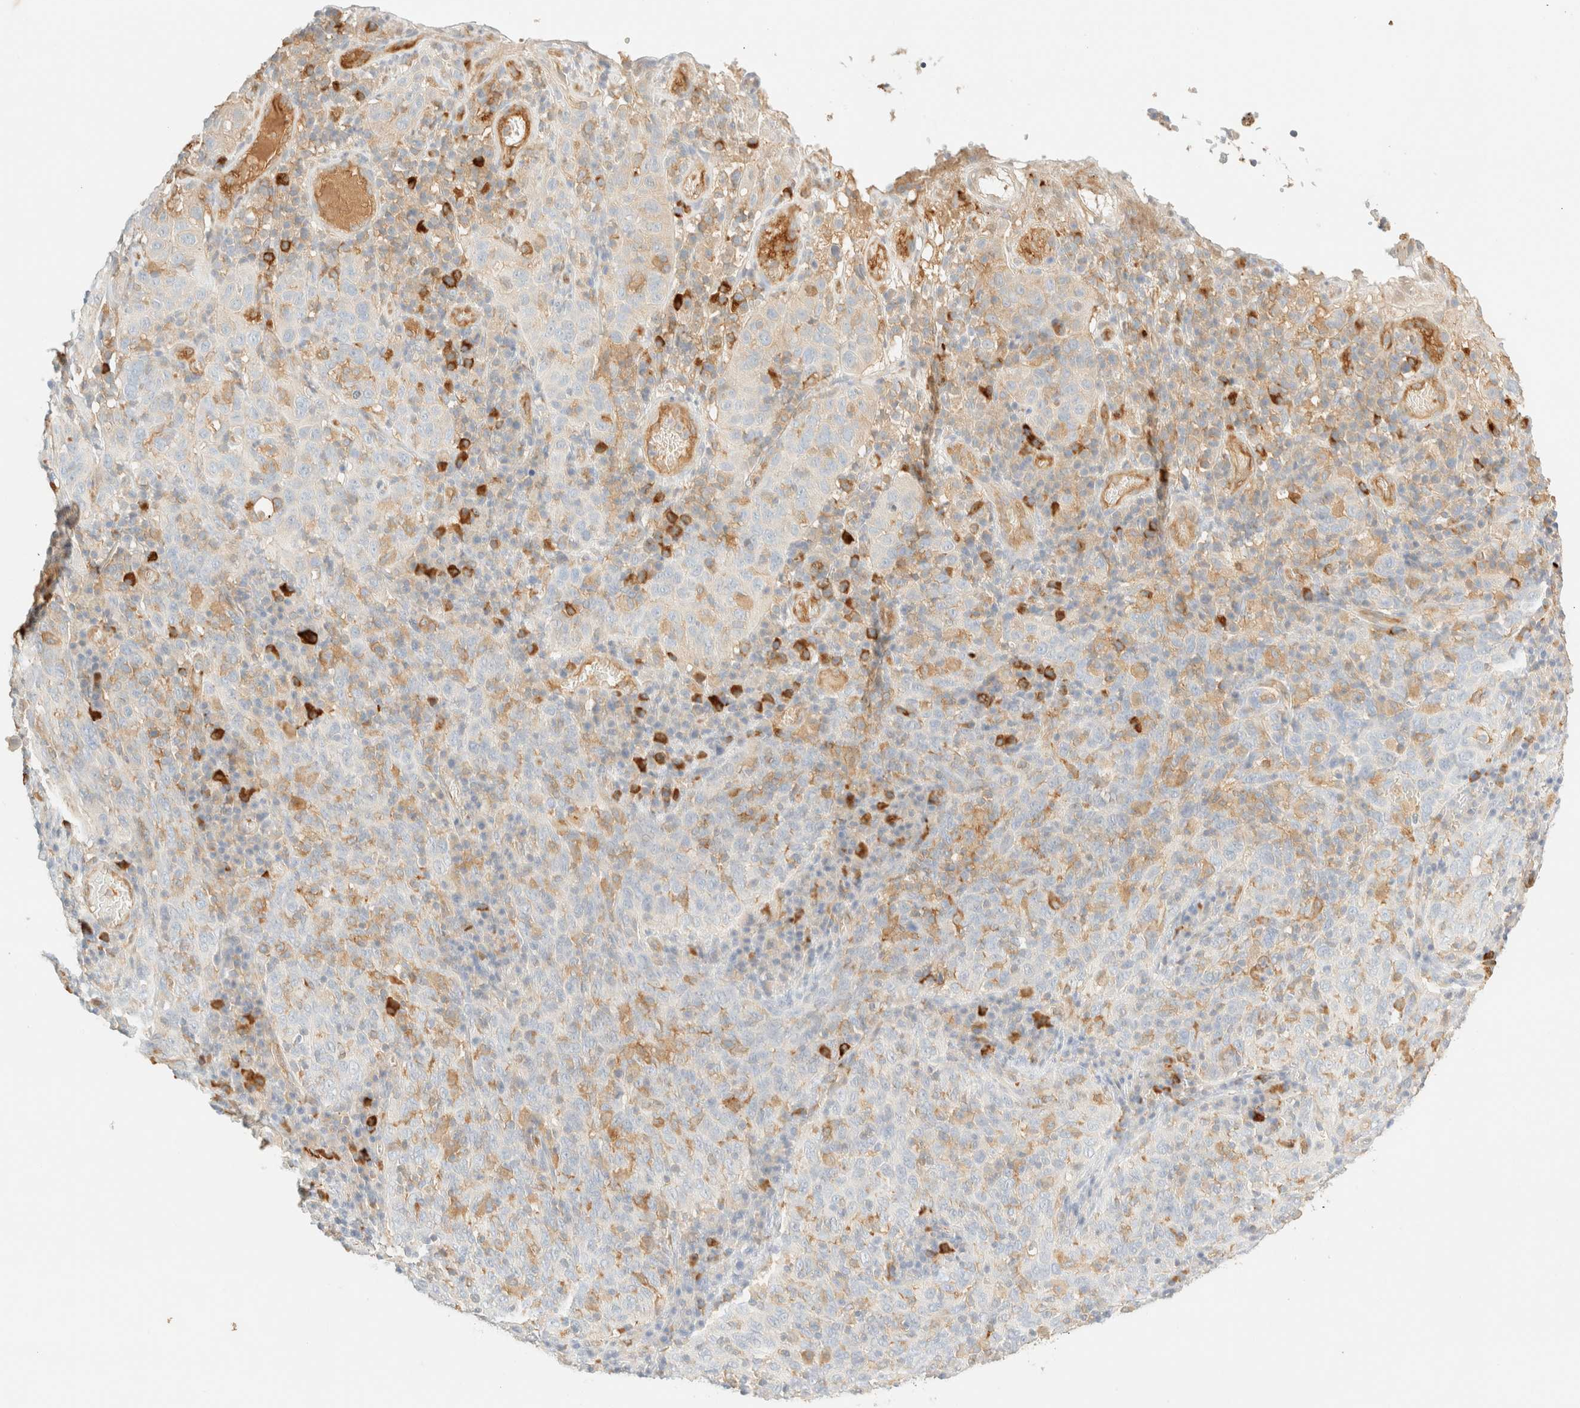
{"staining": {"intensity": "weak", "quantity": "<25%", "location": "cytoplasmic/membranous"}, "tissue": "cervical cancer", "cell_type": "Tumor cells", "image_type": "cancer", "snomed": [{"axis": "morphology", "description": "Squamous cell carcinoma, NOS"}, {"axis": "topography", "description": "Cervix"}], "caption": "This histopathology image is of cervical cancer stained with immunohistochemistry to label a protein in brown with the nuclei are counter-stained blue. There is no staining in tumor cells.", "gene": "FHOD1", "patient": {"sex": "female", "age": 46}}